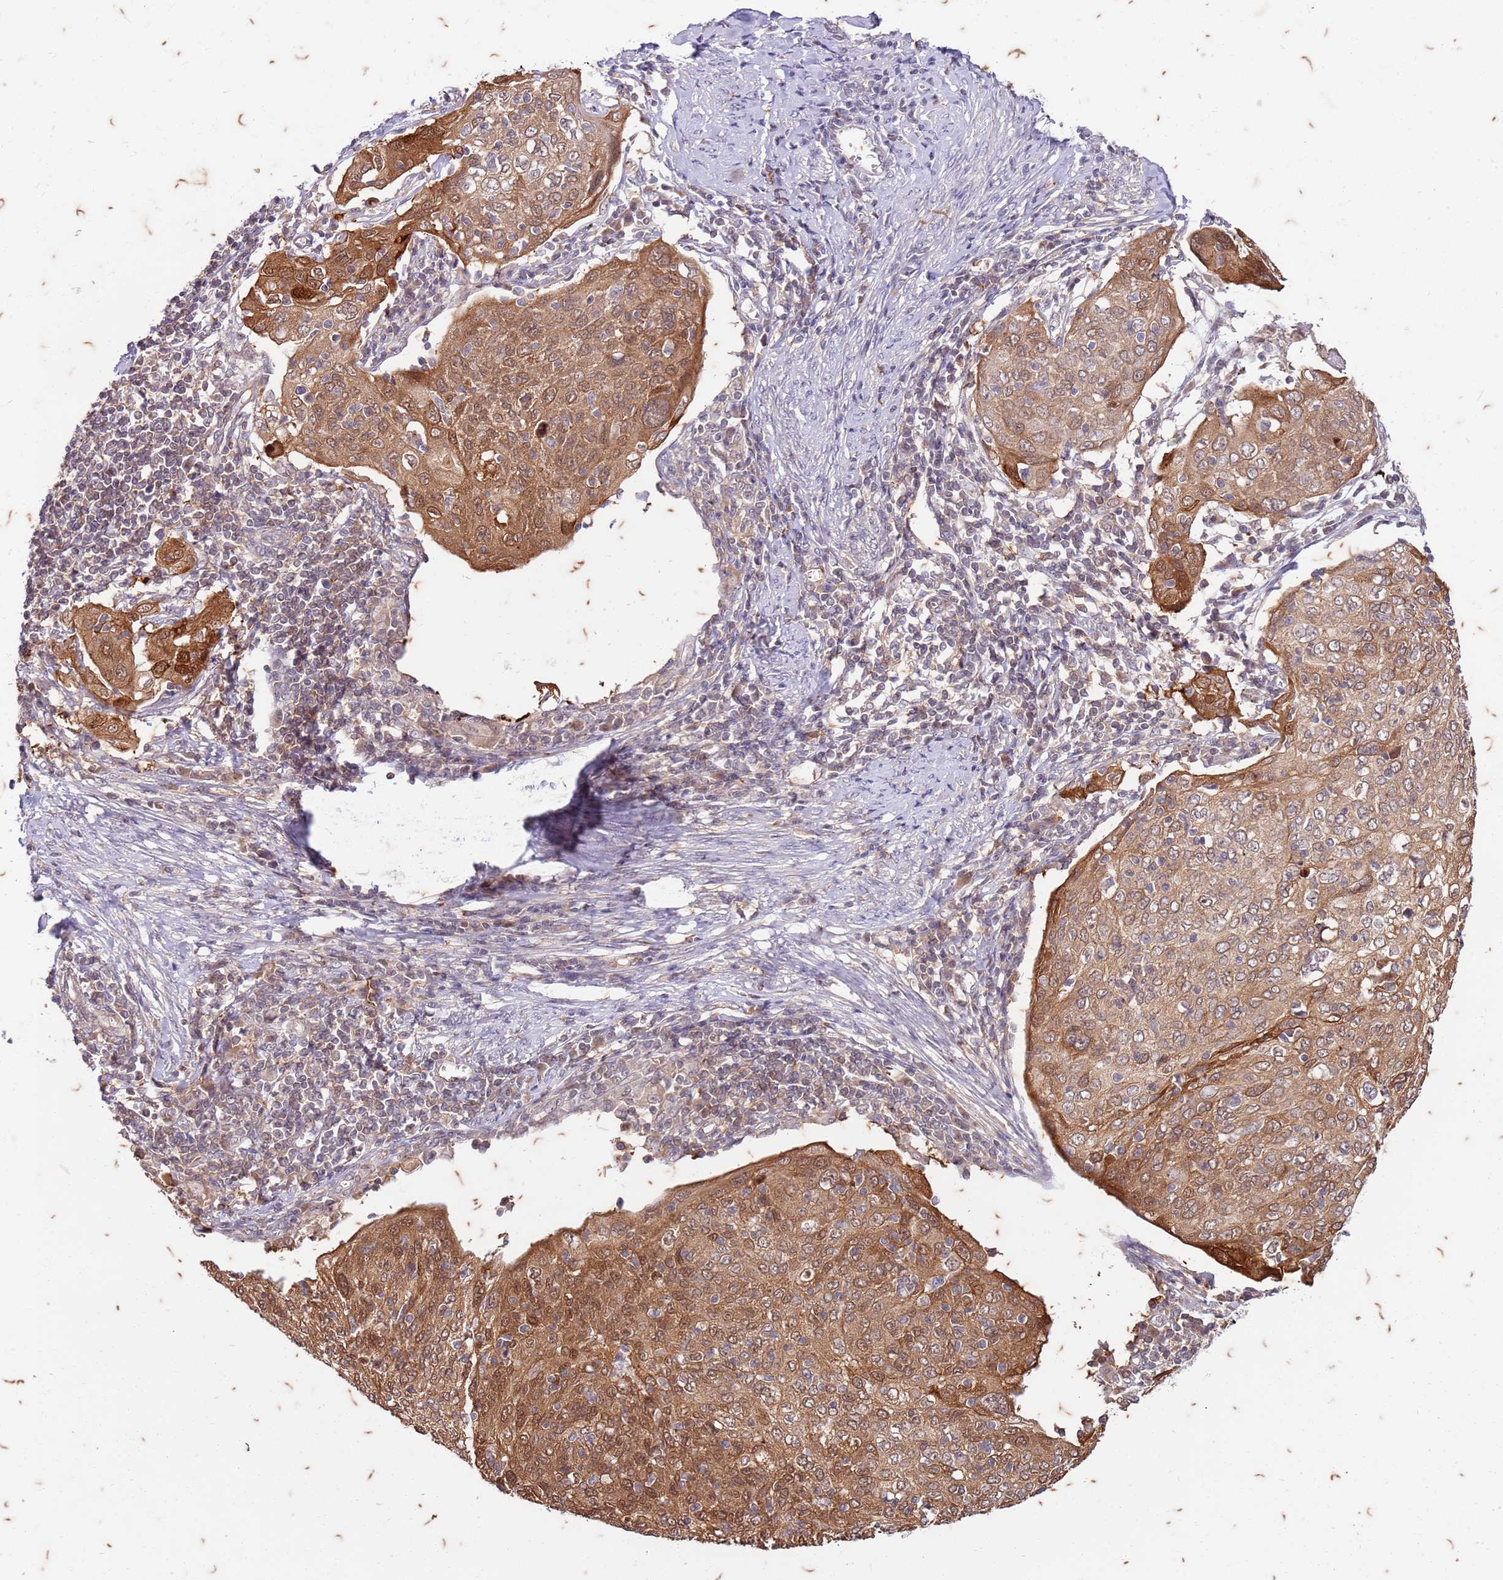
{"staining": {"intensity": "moderate", "quantity": ">75%", "location": "cytoplasmic/membranous,nuclear"}, "tissue": "cervical cancer", "cell_type": "Tumor cells", "image_type": "cancer", "snomed": [{"axis": "morphology", "description": "Squamous cell carcinoma, NOS"}, {"axis": "topography", "description": "Cervix"}], "caption": "Immunohistochemistry (IHC) of cervical squamous cell carcinoma demonstrates medium levels of moderate cytoplasmic/membranous and nuclear expression in approximately >75% of tumor cells.", "gene": "RAPGEF3", "patient": {"sex": "female", "age": 67}}